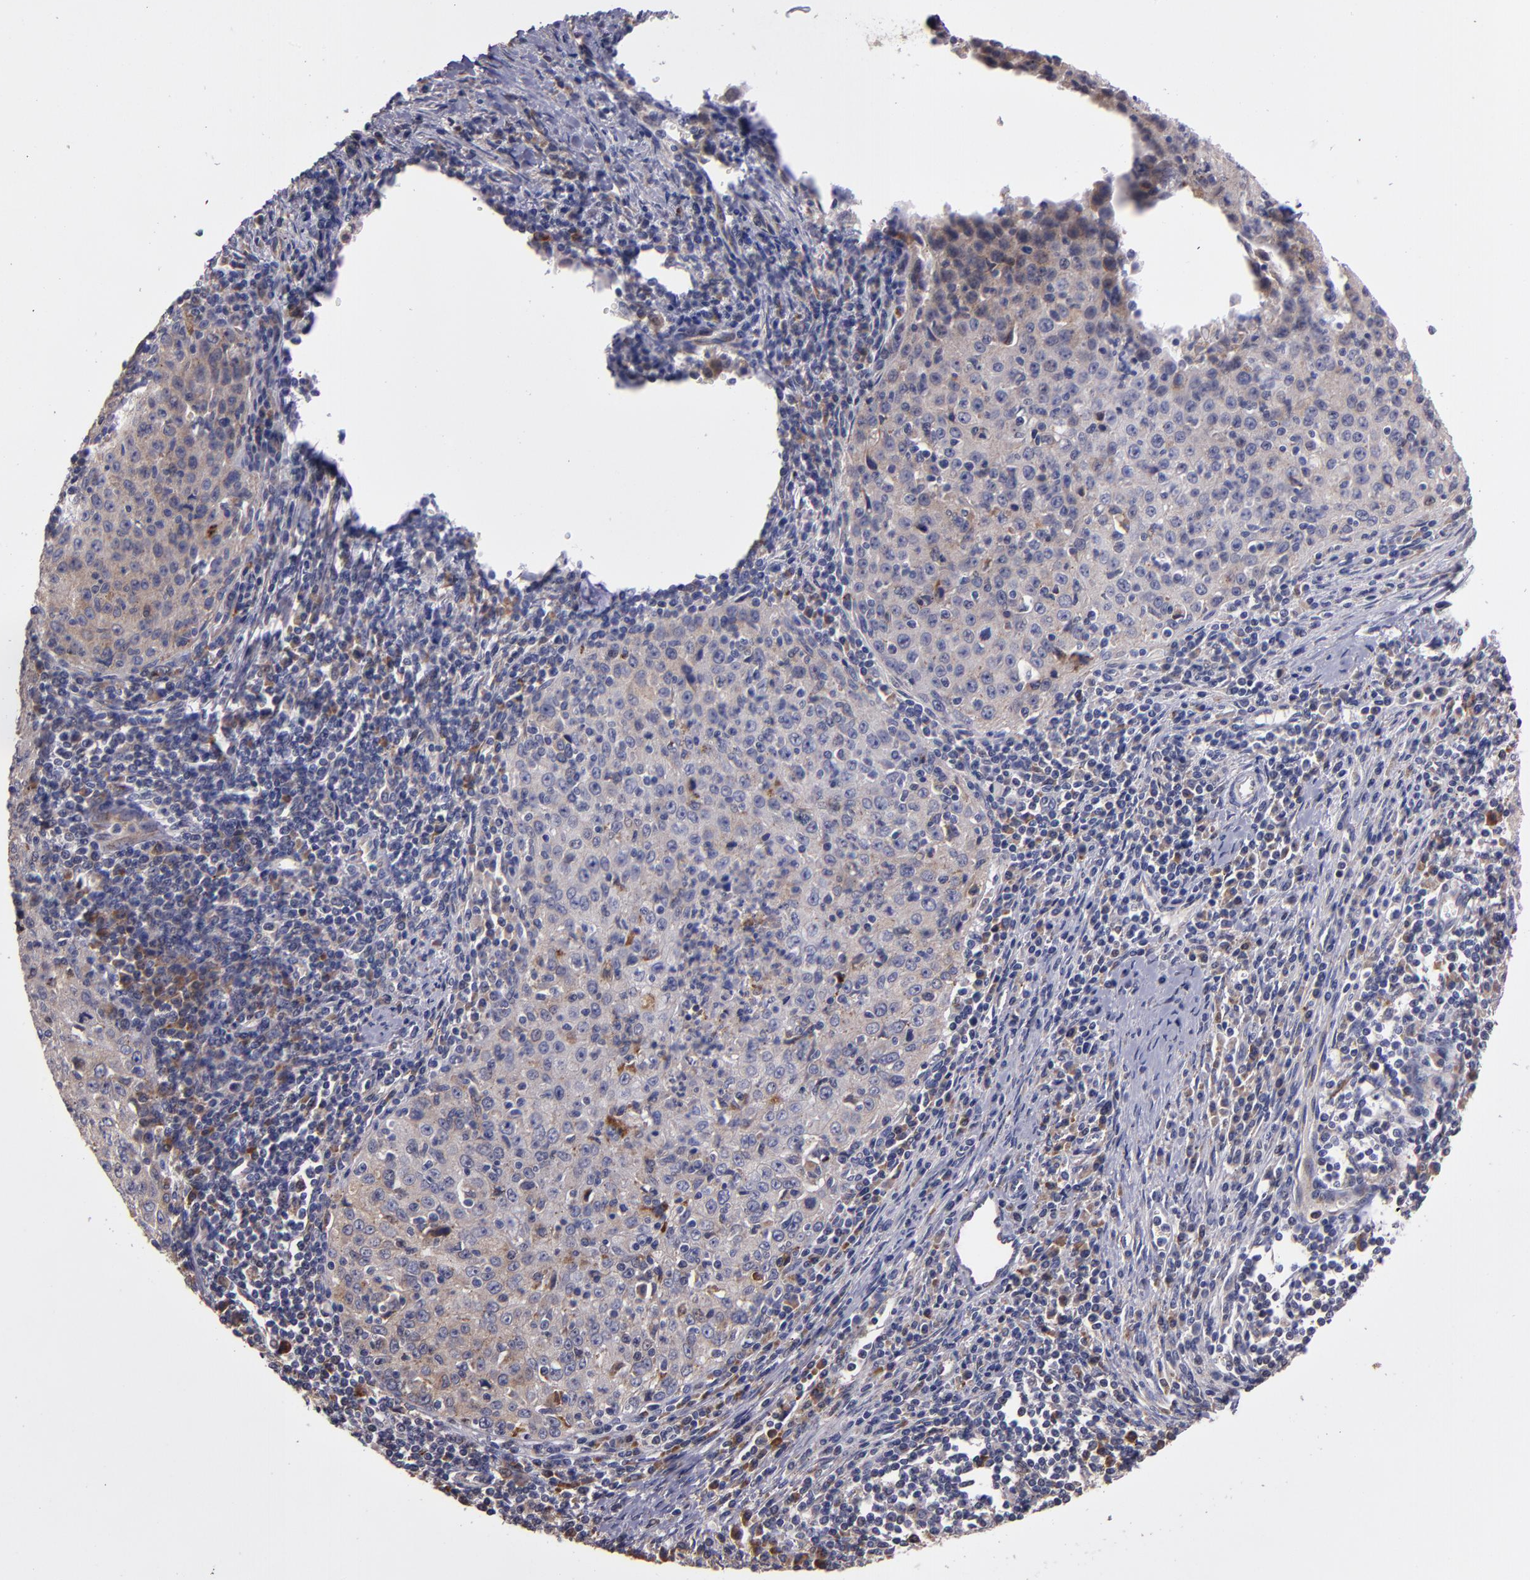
{"staining": {"intensity": "weak", "quantity": ">75%", "location": "cytoplasmic/membranous"}, "tissue": "cervical cancer", "cell_type": "Tumor cells", "image_type": "cancer", "snomed": [{"axis": "morphology", "description": "Squamous cell carcinoma, NOS"}, {"axis": "topography", "description": "Cervix"}], "caption": "Tumor cells demonstrate low levels of weak cytoplasmic/membranous staining in about >75% of cells in cervical cancer (squamous cell carcinoma). (DAB IHC, brown staining for protein, blue staining for nuclei).", "gene": "IFIH1", "patient": {"sex": "female", "age": 27}}